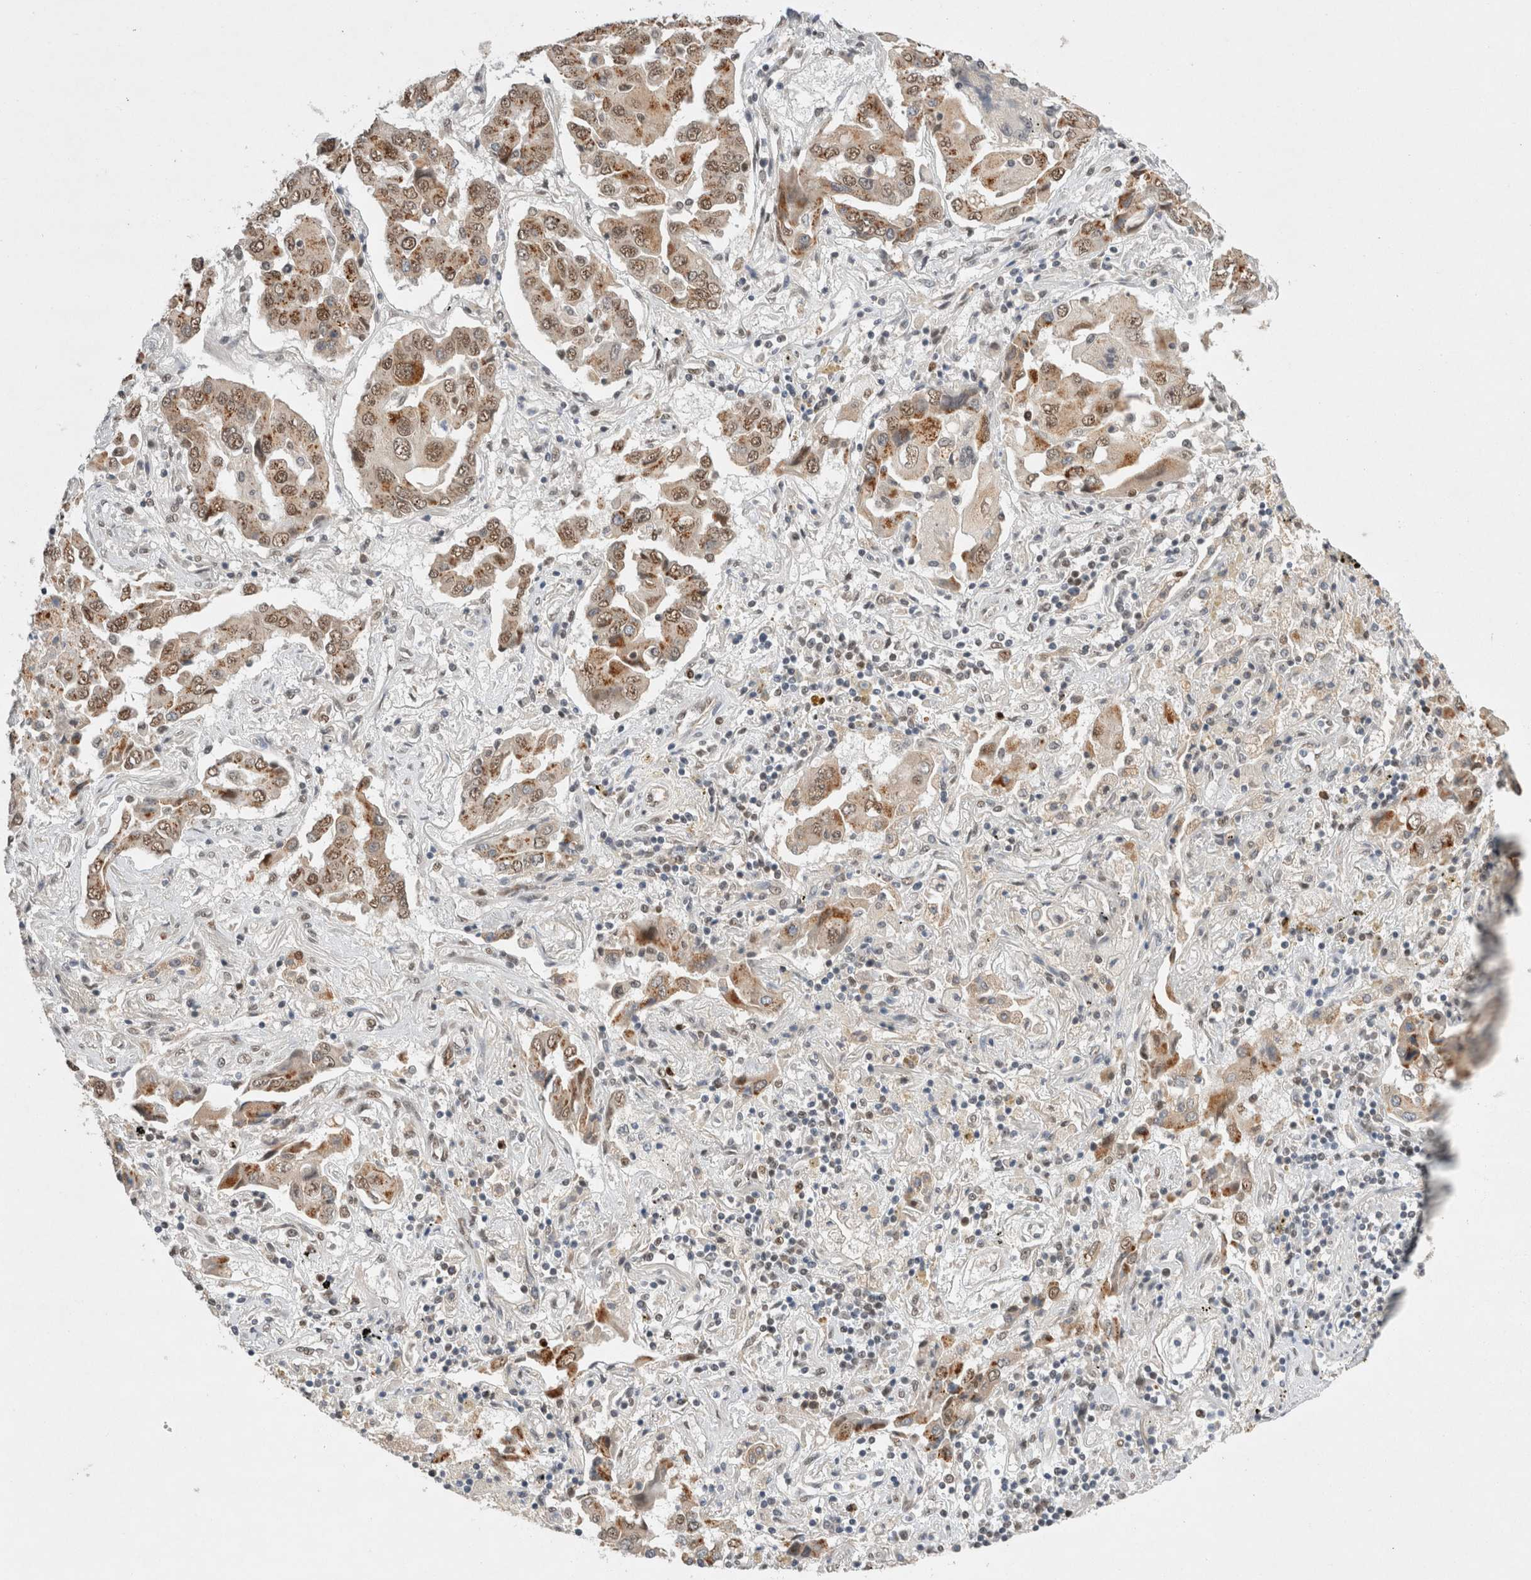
{"staining": {"intensity": "moderate", "quantity": ">75%", "location": "cytoplasmic/membranous,nuclear"}, "tissue": "lung cancer", "cell_type": "Tumor cells", "image_type": "cancer", "snomed": [{"axis": "morphology", "description": "Adenocarcinoma, NOS"}, {"axis": "topography", "description": "Lung"}], "caption": "Adenocarcinoma (lung) stained with a brown dye shows moderate cytoplasmic/membranous and nuclear positive staining in about >75% of tumor cells.", "gene": "GTF2I", "patient": {"sex": "female", "age": 65}}